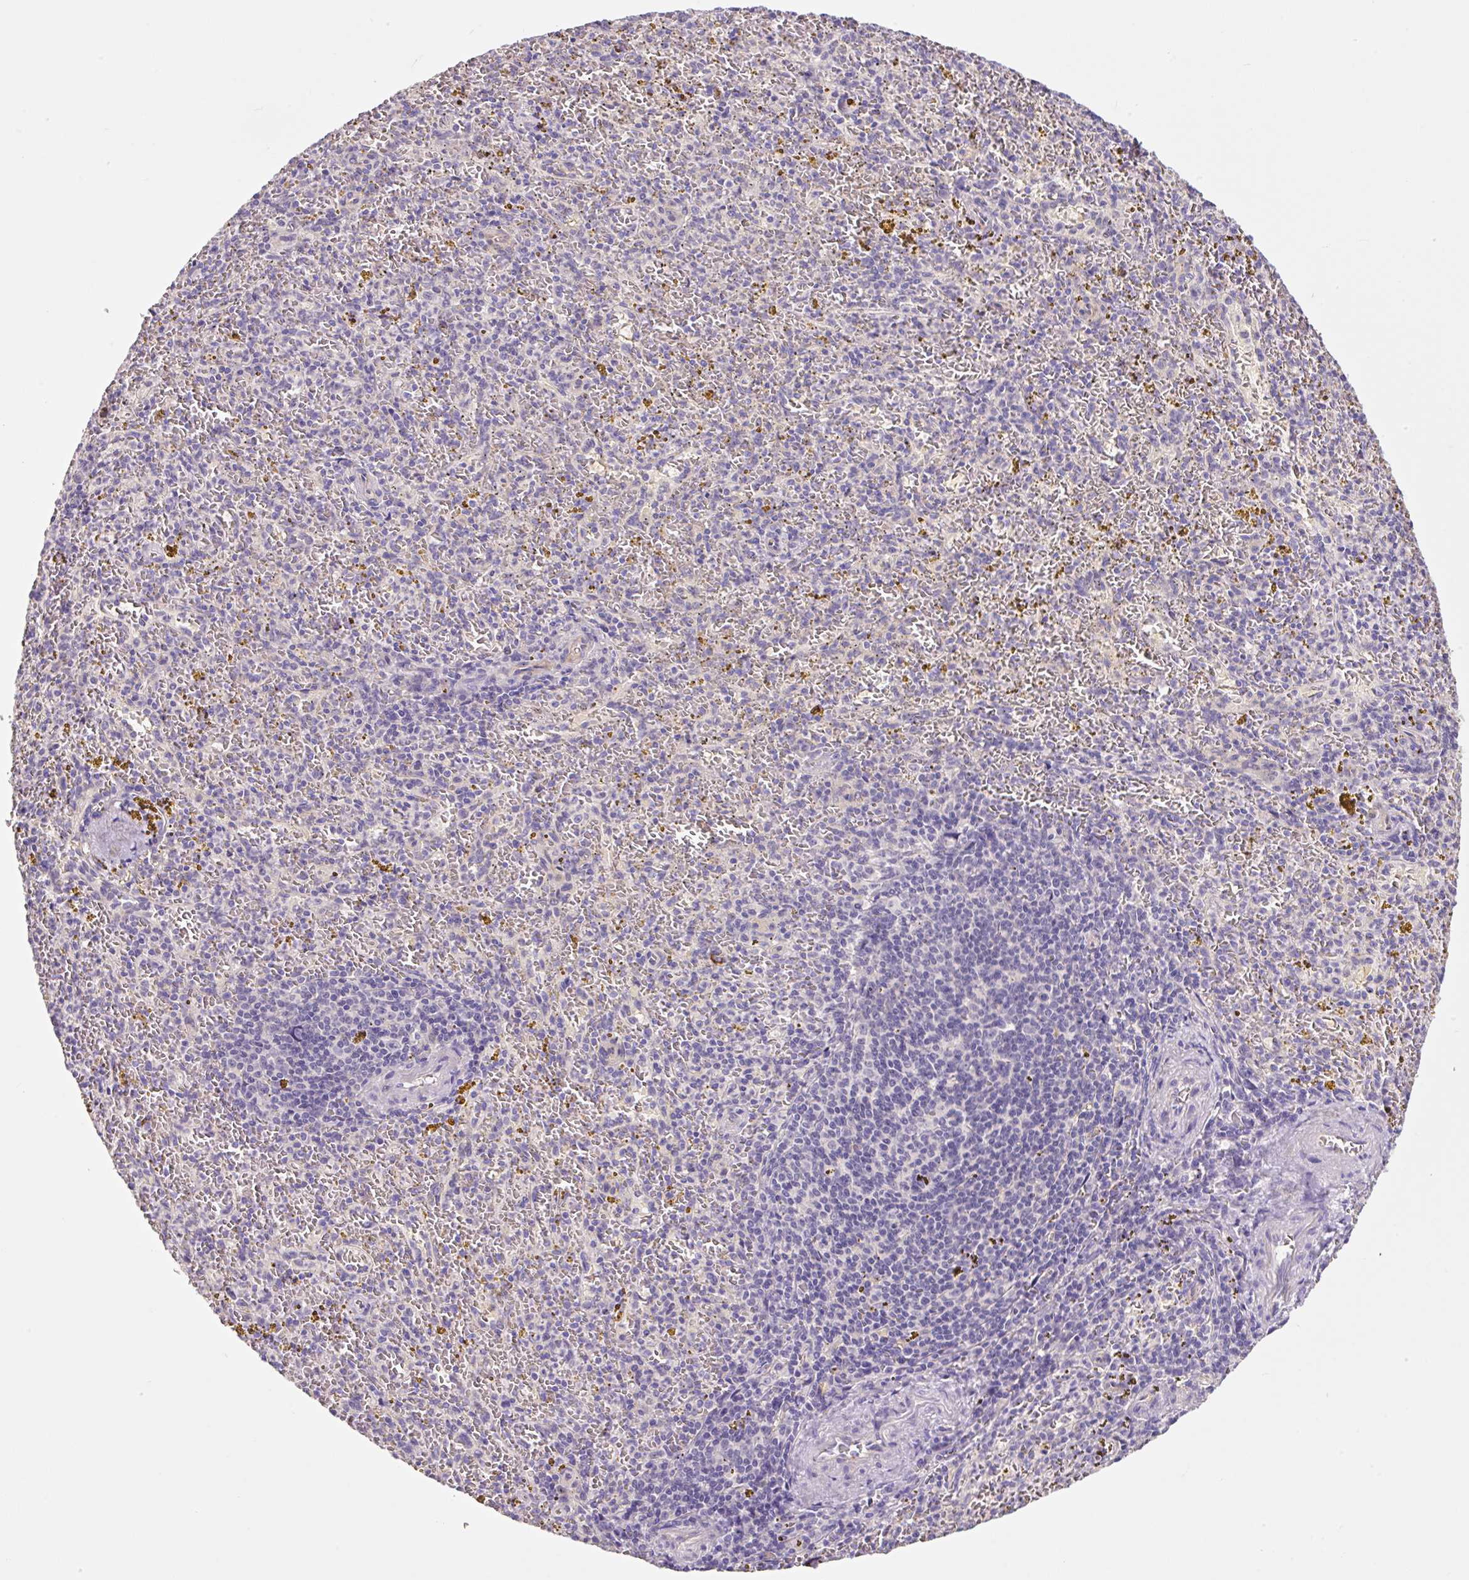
{"staining": {"intensity": "negative", "quantity": "none", "location": "none"}, "tissue": "spleen", "cell_type": "Cells in red pulp", "image_type": "normal", "snomed": [{"axis": "morphology", "description": "Normal tissue, NOS"}, {"axis": "topography", "description": "Spleen"}], "caption": "Cells in red pulp are negative for brown protein staining in benign spleen. The staining was performed using DAB (3,3'-diaminobenzidine) to visualize the protein expression in brown, while the nuclei were stained in blue with hematoxylin (Magnification: 20x).", "gene": "SYP", "patient": {"sex": "male", "age": 57}}